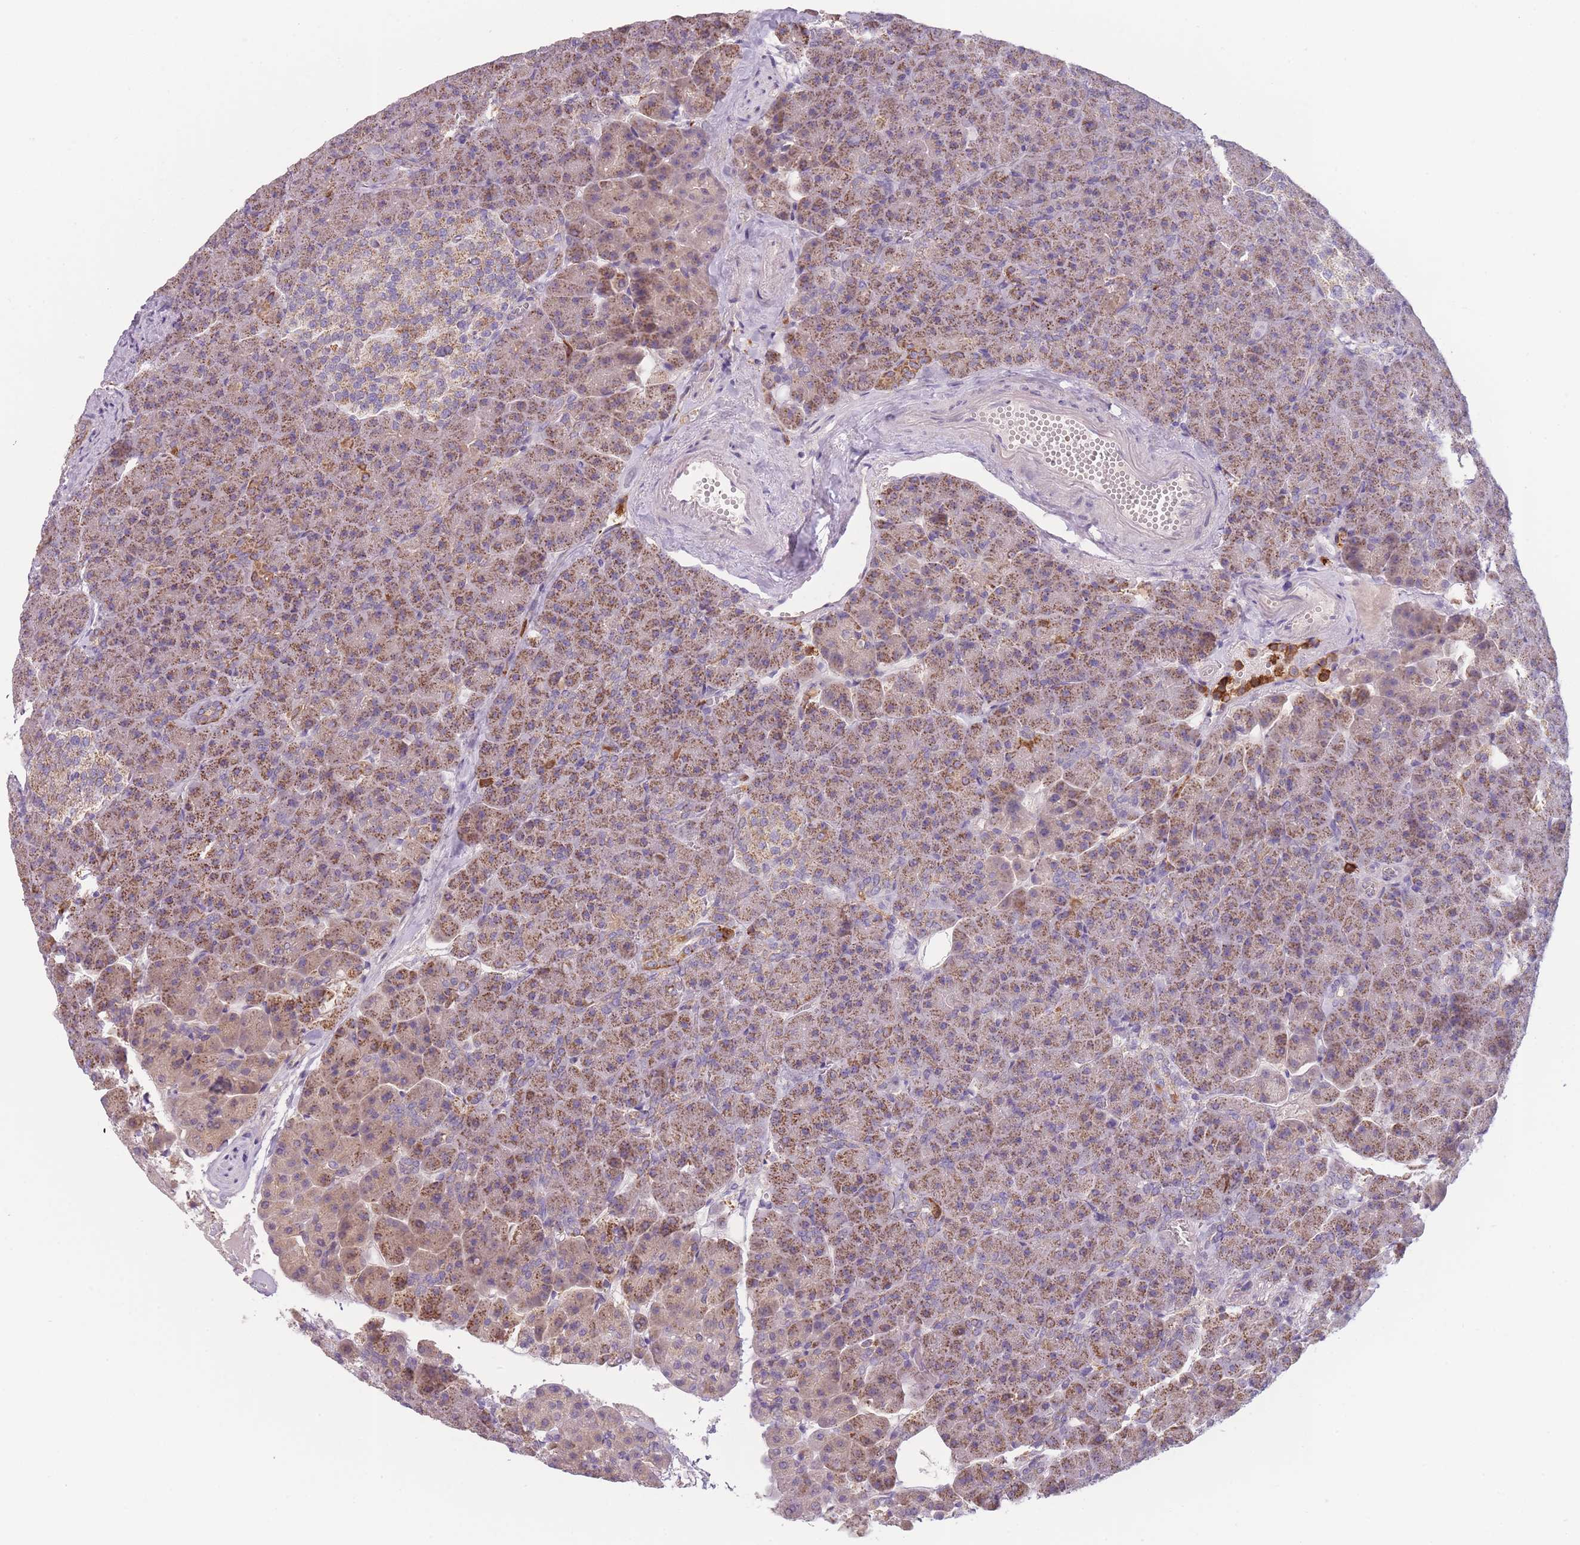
{"staining": {"intensity": "moderate", "quantity": ">75%", "location": "cytoplasmic/membranous"}, "tissue": "pancreas", "cell_type": "Exocrine glandular cells", "image_type": "normal", "snomed": [{"axis": "morphology", "description": "Normal tissue, NOS"}, {"axis": "topography", "description": "Pancreas"}], "caption": "Exocrine glandular cells demonstrate moderate cytoplasmic/membranous staining in approximately >75% of cells in benign pancreas.", "gene": "PRAM1", "patient": {"sex": "female", "age": 74}}